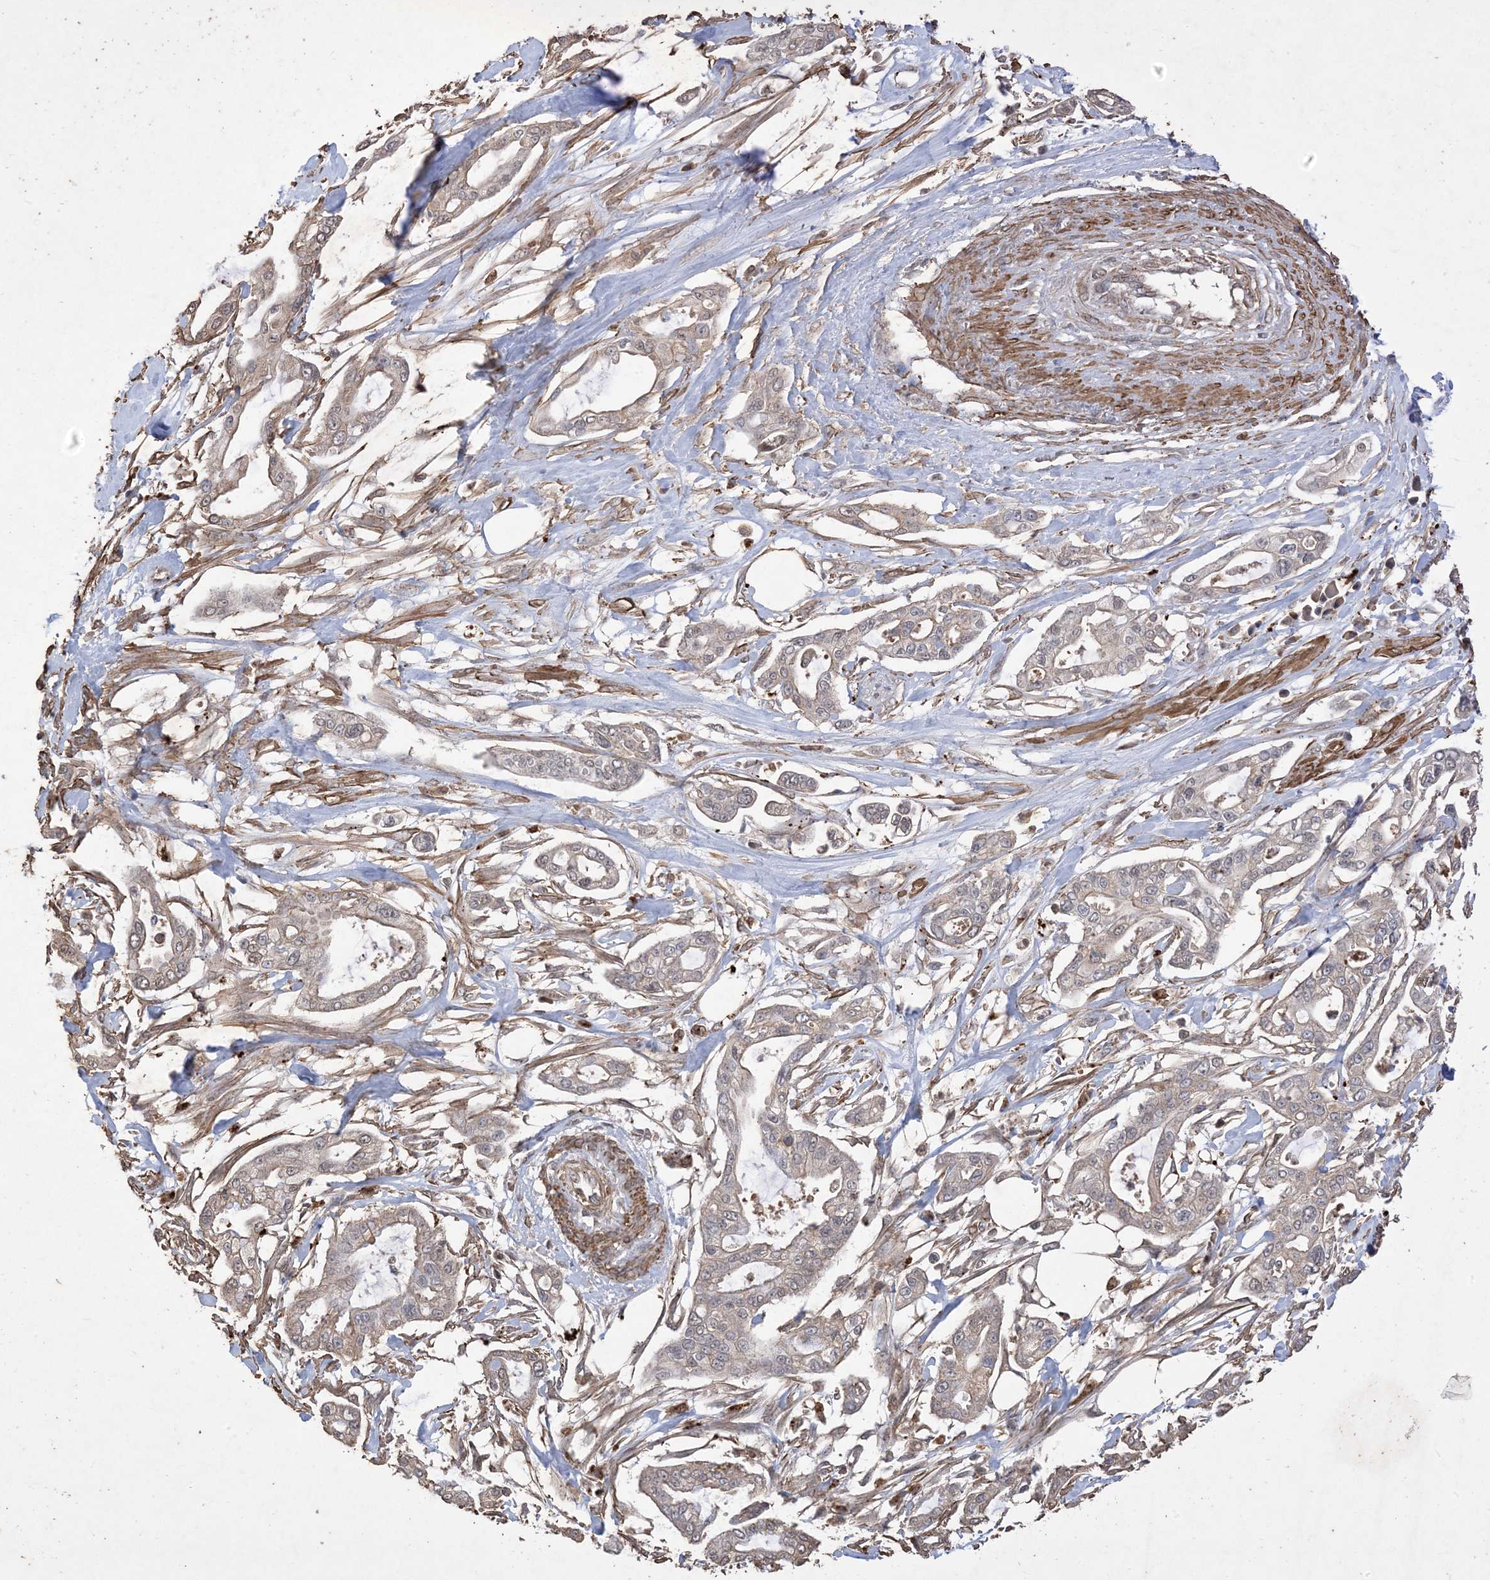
{"staining": {"intensity": "weak", "quantity": "25%-75%", "location": "cytoplasmic/membranous,nuclear"}, "tissue": "pancreatic cancer", "cell_type": "Tumor cells", "image_type": "cancer", "snomed": [{"axis": "morphology", "description": "Adenocarcinoma, NOS"}, {"axis": "topography", "description": "Pancreas"}], "caption": "There is low levels of weak cytoplasmic/membranous and nuclear expression in tumor cells of pancreatic adenocarcinoma, as demonstrated by immunohistochemical staining (brown color).", "gene": "HPS4", "patient": {"sex": "male", "age": 68}}